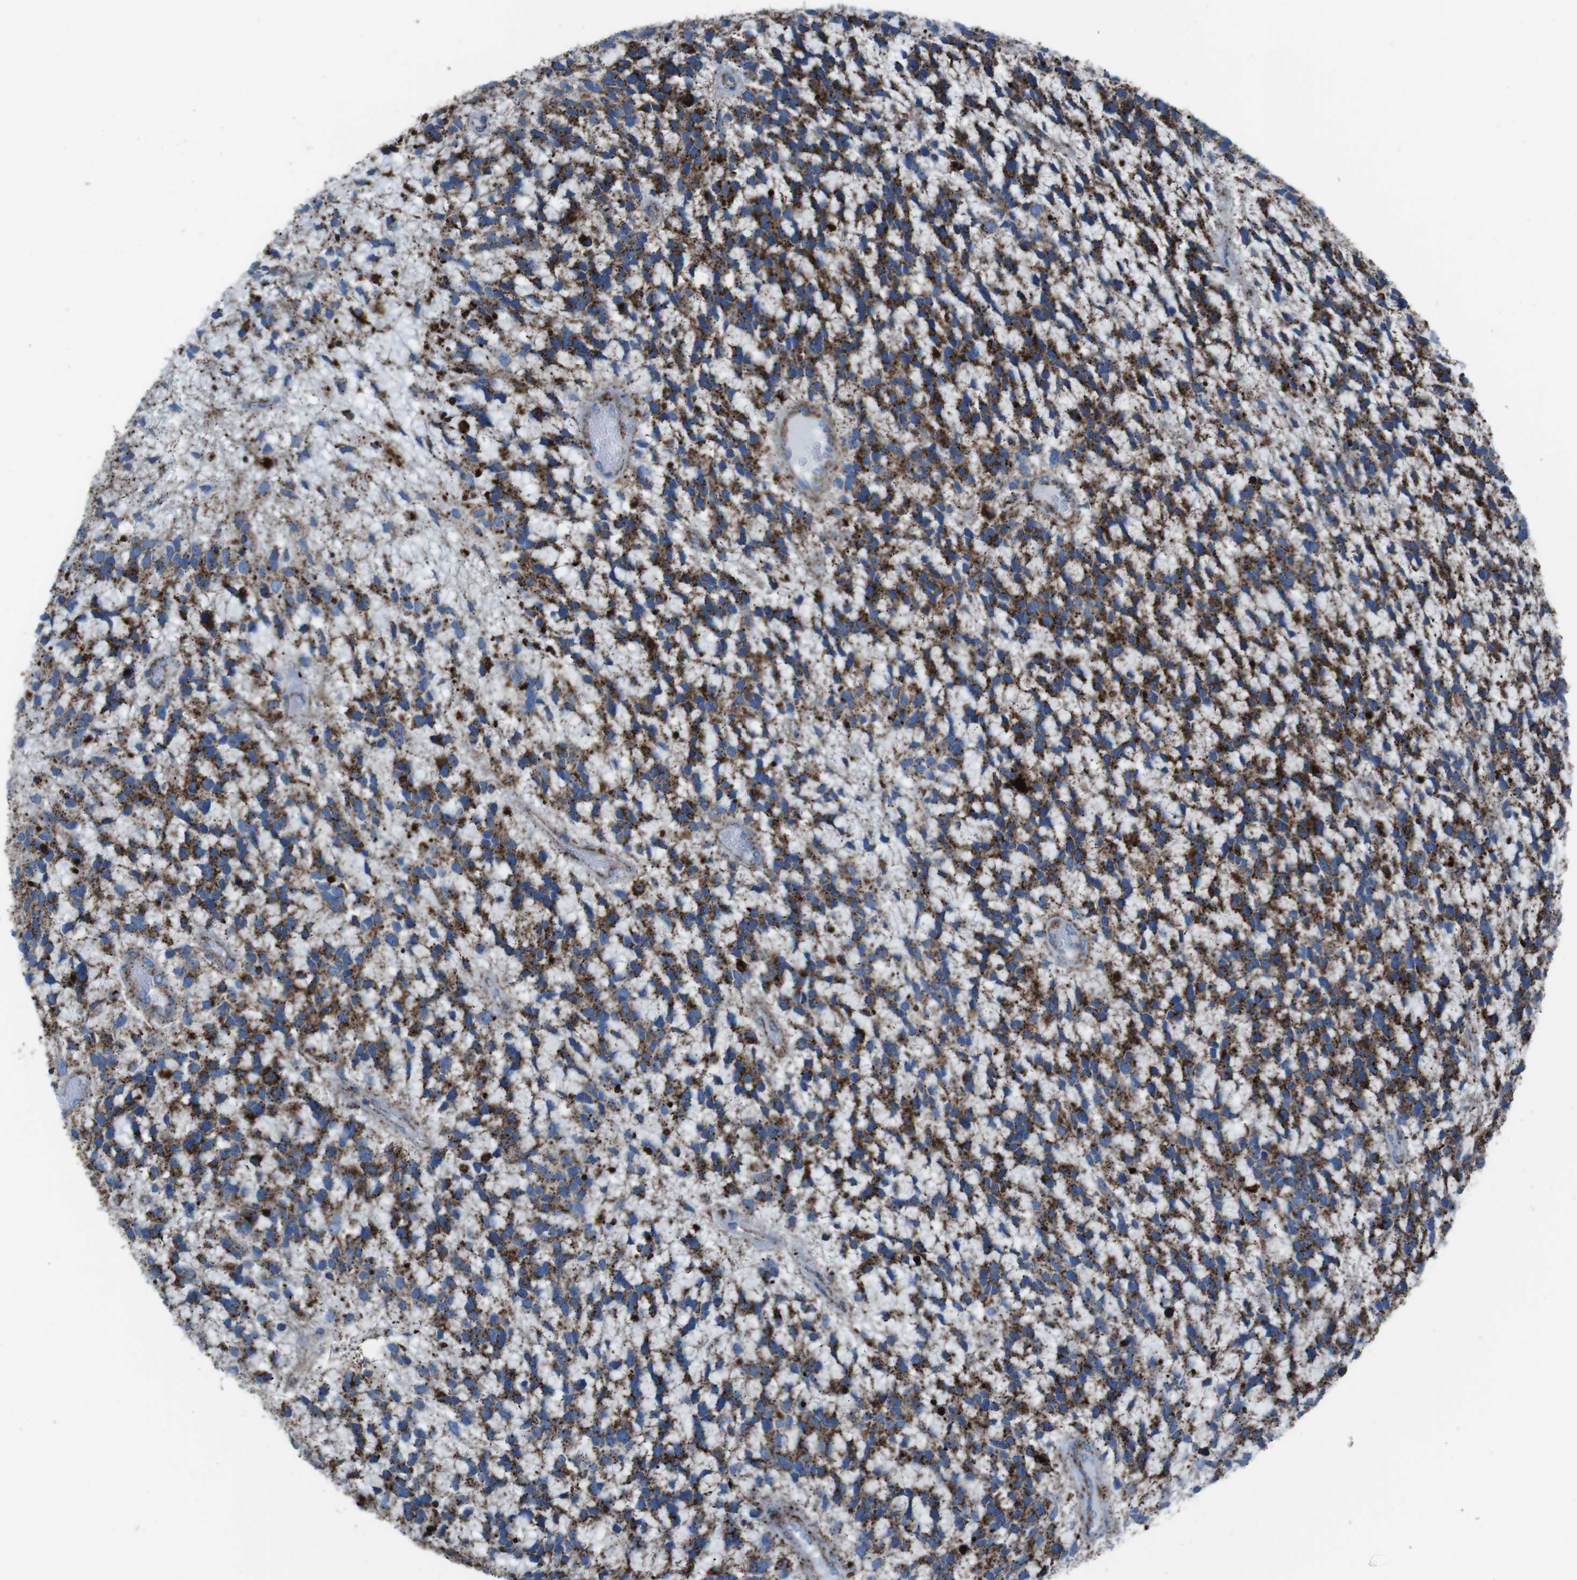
{"staining": {"intensity": "strong", "quantity": ">75%", "location": "cytoplasmic/membranous"}, "tissue": "glioma", "cell_type": "Tumor cells", "image_type": "cancer", "snomed": [{"axis": "morphology", "description": "Glioma, malignant, High grade"}, {"axis": "topography", "description": "Brain"}], "caption": "A micrograph of human glioma stained for a protein exhibits strong cytoplasmic/membranous brown staining in tumor cells. (IHC, brightfield microscopy, high magnification).", "gene": "SCARB2", "patient": {"sex": "female", "age": 58}}